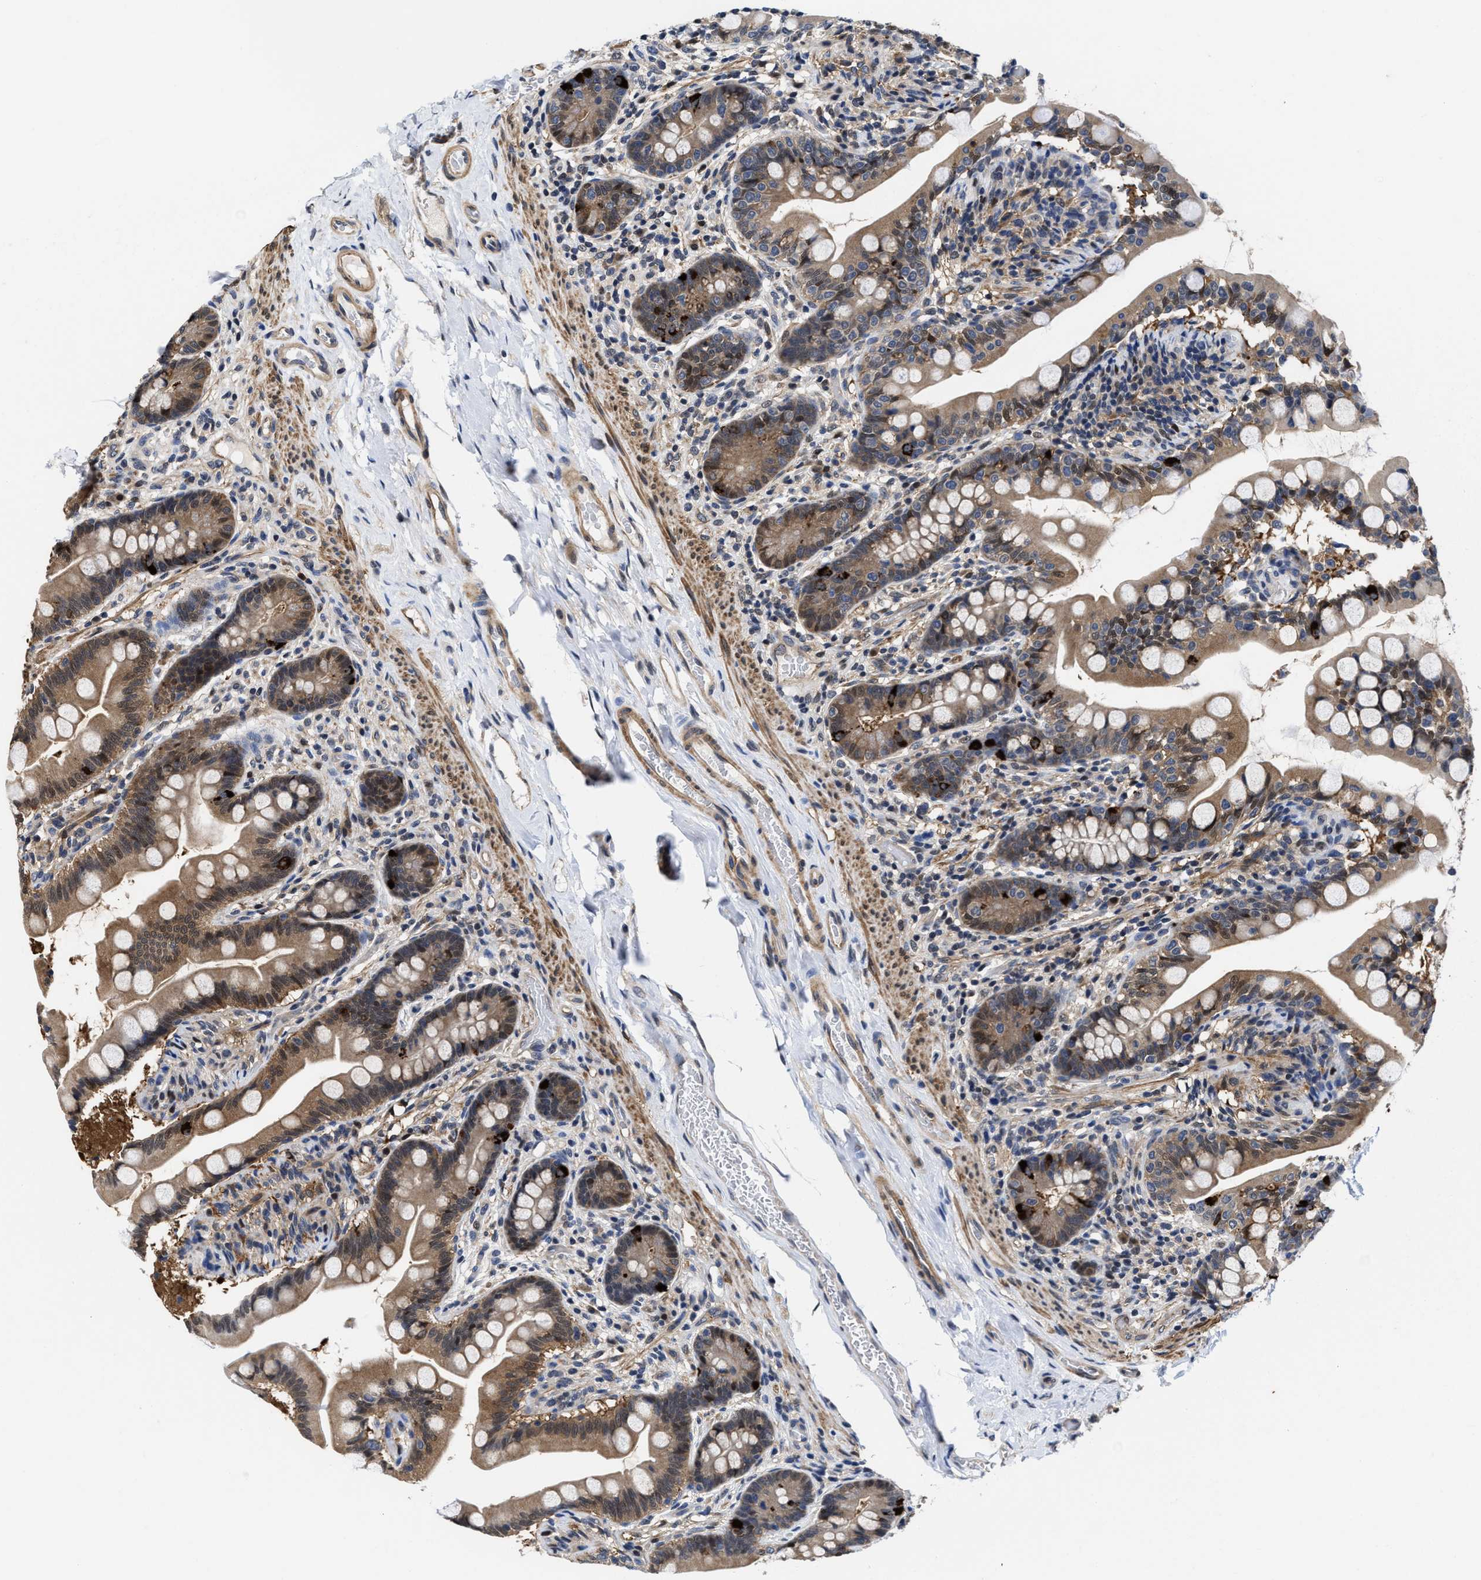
{"staining": {"intensity": "moderate", "quantity": "25%-75%", "location": "cytoplasmic/membranous,nuclear"}, "tissue": "small intestine", "cell_type": "Glandular cells", "image_type": "normal", "snomed": [{"axis": "morphology", "description": "Normal tissue, NOS"}, {"axis": "topography", "description": "Small intestine"}], "caption": "Protein staining demonstrates moderate cytoplasmic/membranous,nuclear expression in about 25%-75% of glandular cells in unremarkable small intestine. (DAB IHC, brown staining for protein, blue staining for nuclei).", "gene": "KIF12", "patient": {"sex": "female", "age": 56}}